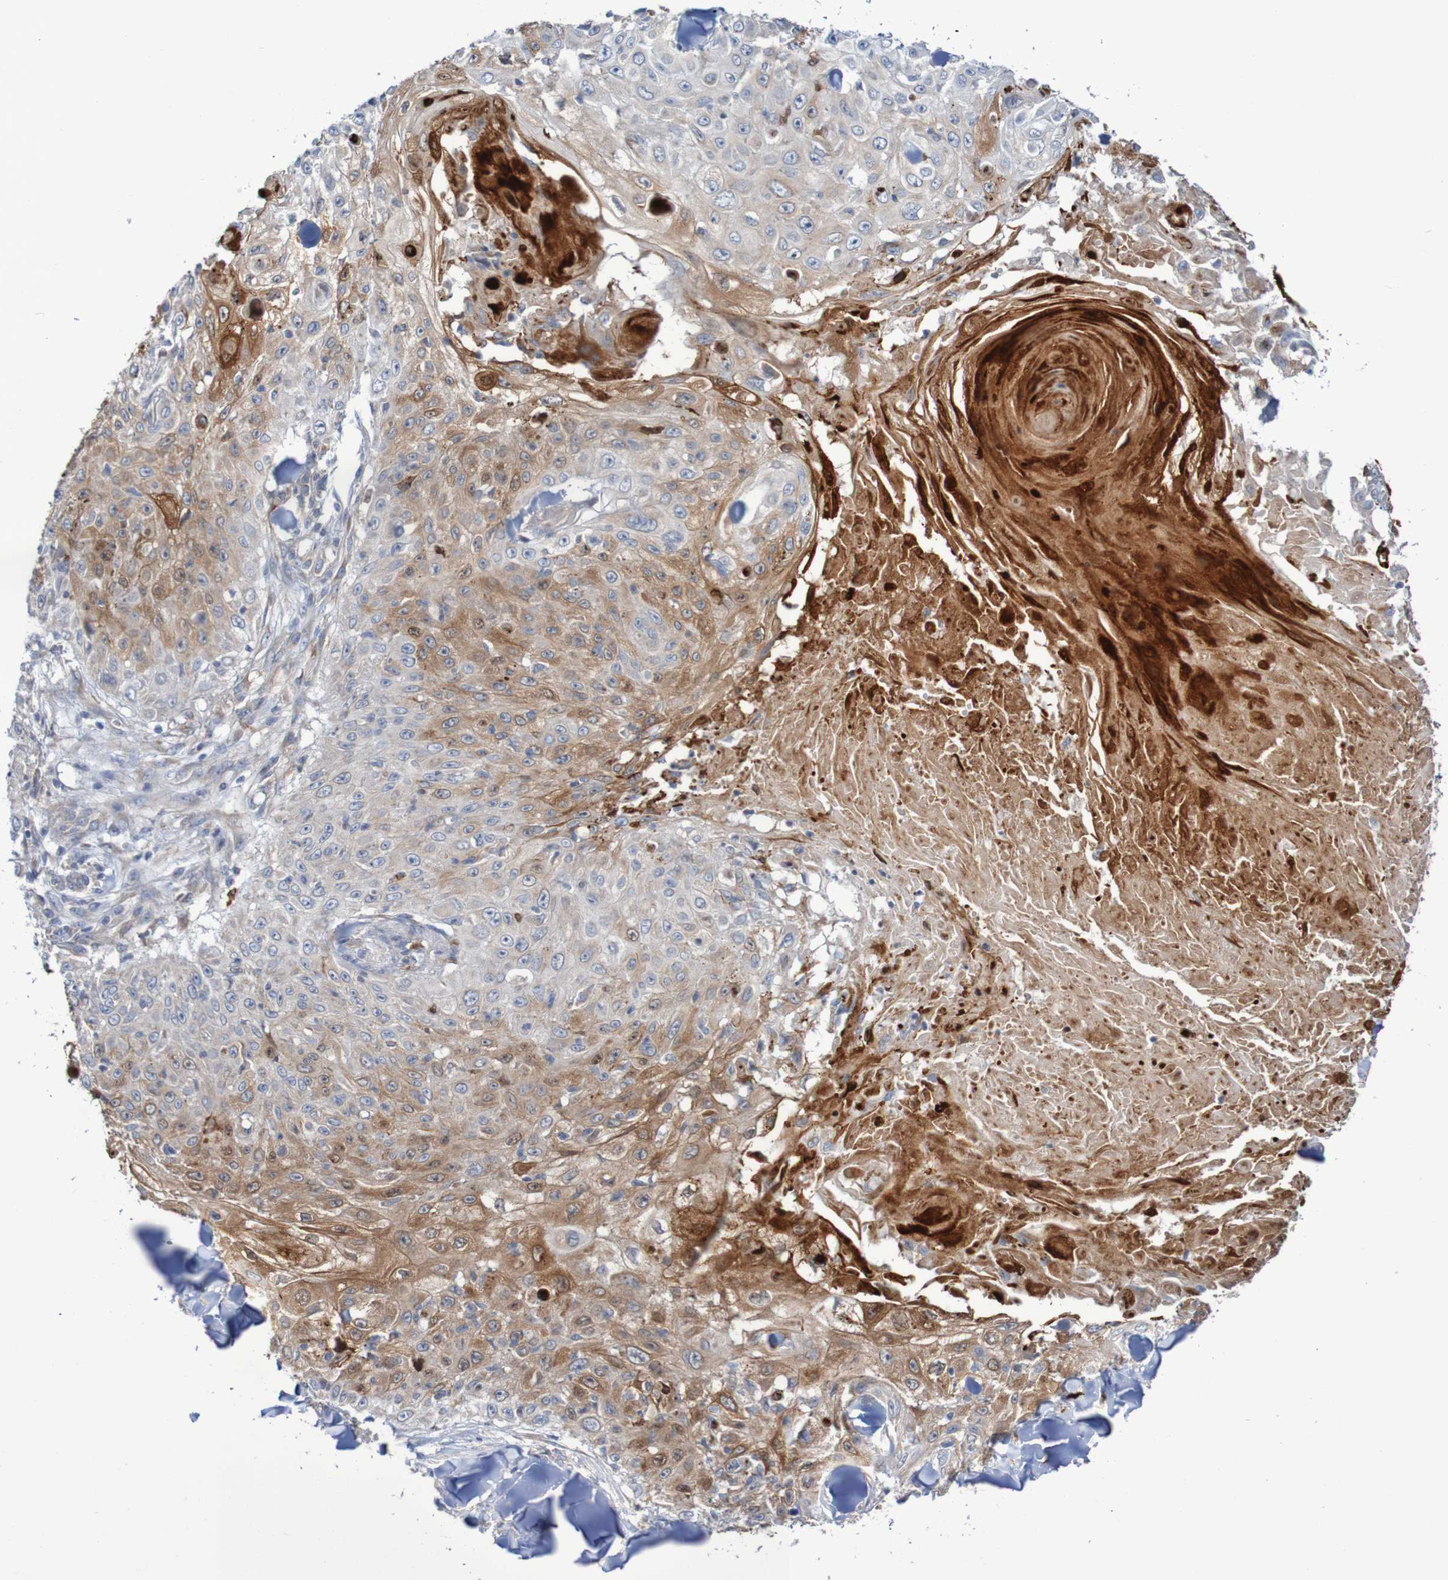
{"staining": {"intensity": "moderate", "quantity": ">75%", "location": "cytoplasmic/membranous,nuclear"}, "tissue": "skin cancer", "cell_type": "Tumor cells", "image_type": "cancer", "snomed": [{"axis": "morphology", "description": "Squamous cell carcinoma, NOS"}, {"axis": "topography", "description": "Skin"}], "caption": "Skin cancer tissue reveals moderate cytoplasmic/membranous and nuclear staining in about >75% of tumor cells, visualized by immunohistochemistry. Immunohistochemistry (ihc) stains the protein in brown and the nuclei are stained blue.", "gene": "PARP4", "patient": {"sex": "male", "age": 86}}